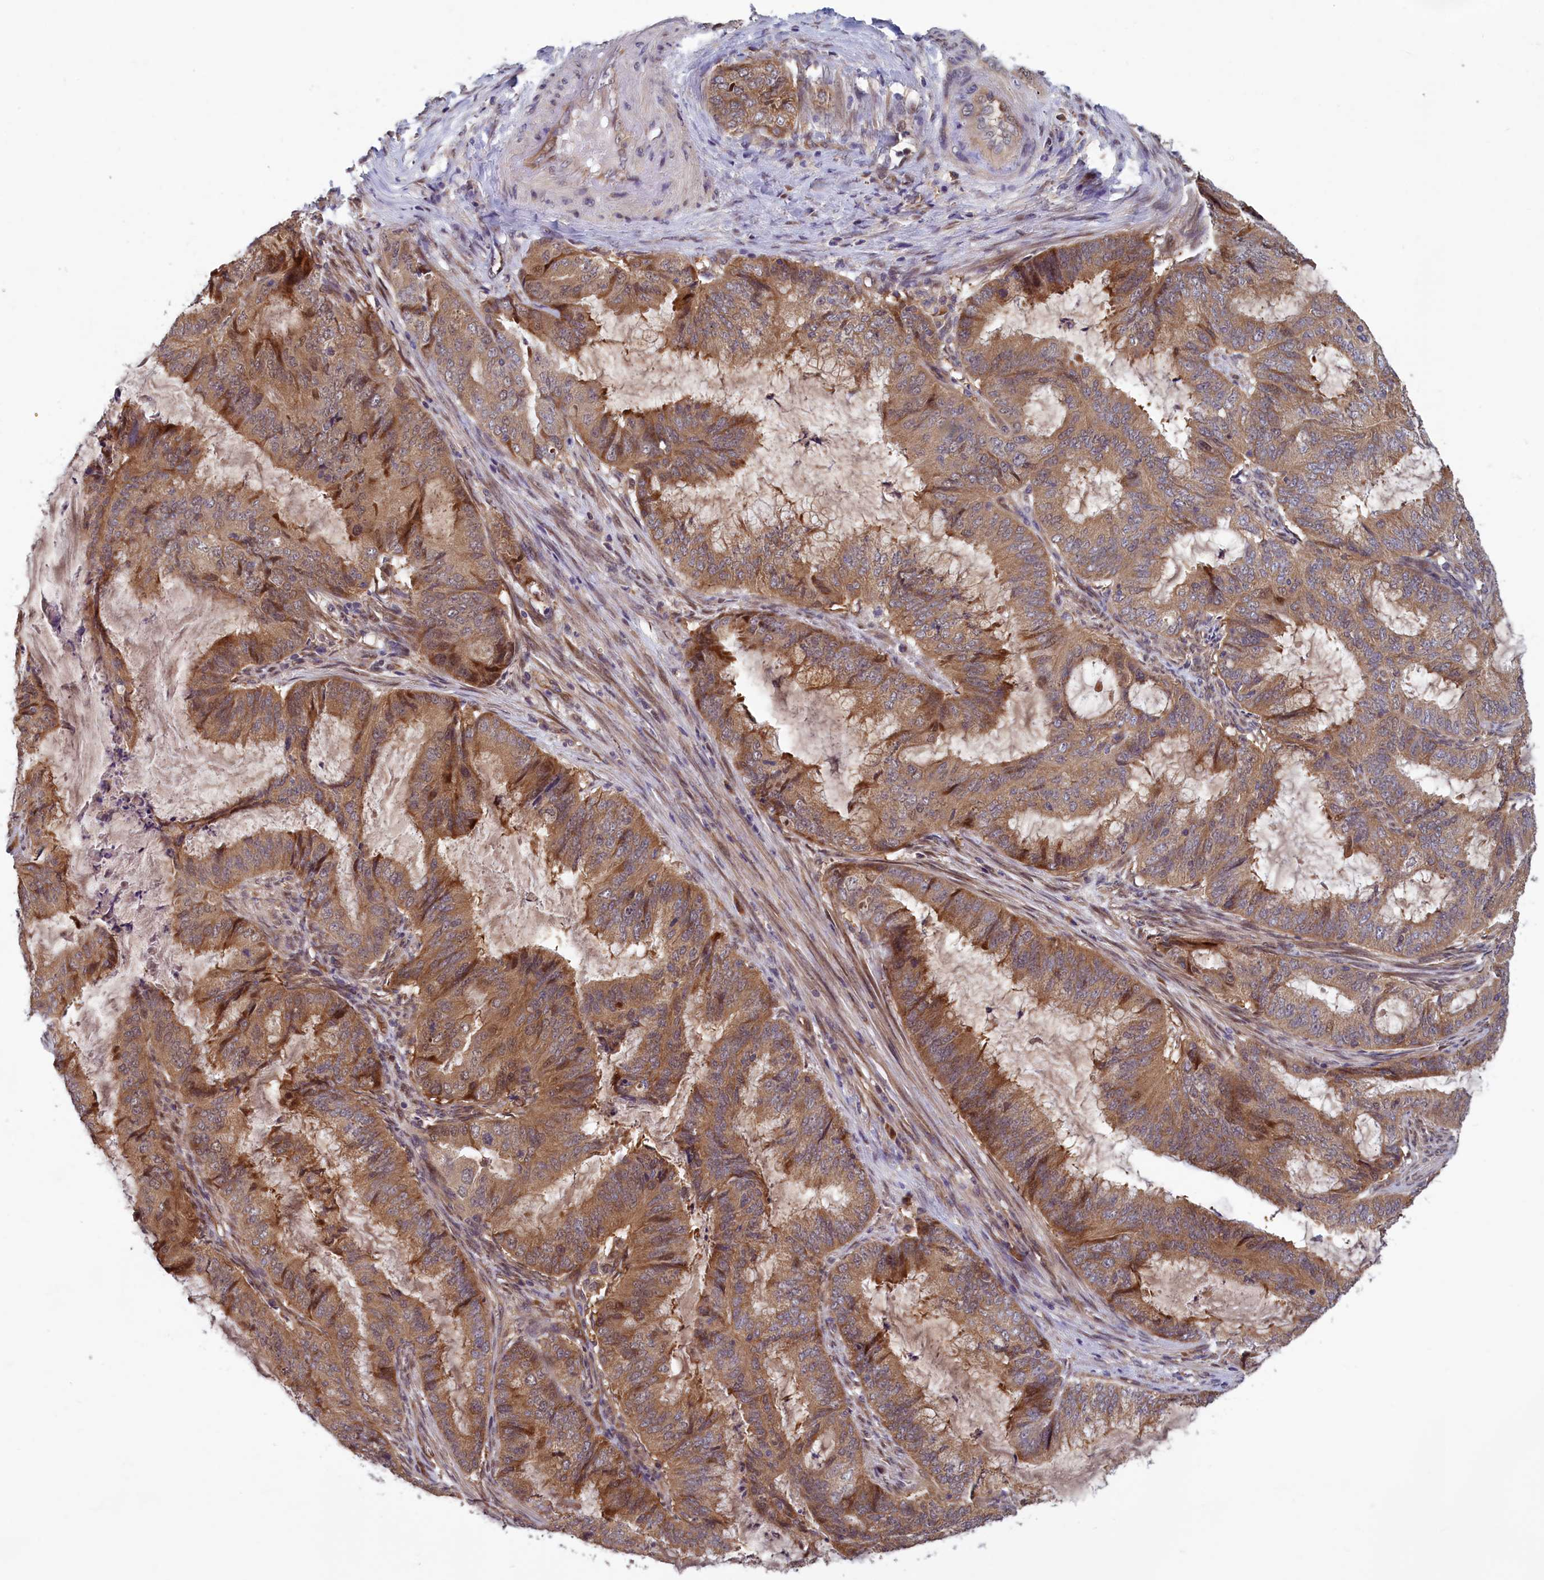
{"staining": {"intensity": "moderate", "quantity": ">75%", "location": "cytoplasmic/membranous,nuclear"}, "tissue": "endometrial cancer", "cell_type": "Tumor cells", "image_type": "cancer", "snomed": [{"axis": "morphology", "description": "Adenocarcinoma, NOS"}, {"axis": "topography", "description": "Endometrium"}], "caption": "Tumor cells reveal medium levels of moderate cytoplasmic/membranous and nuclear staining in approximately >75% of cells in endometrial cancer (adenocarcinoma). (DAB = brown stain, brightfield microscopy at high magnification).", "gene": "CCDC15", "patient": {"sex": "female", "age": 51}}